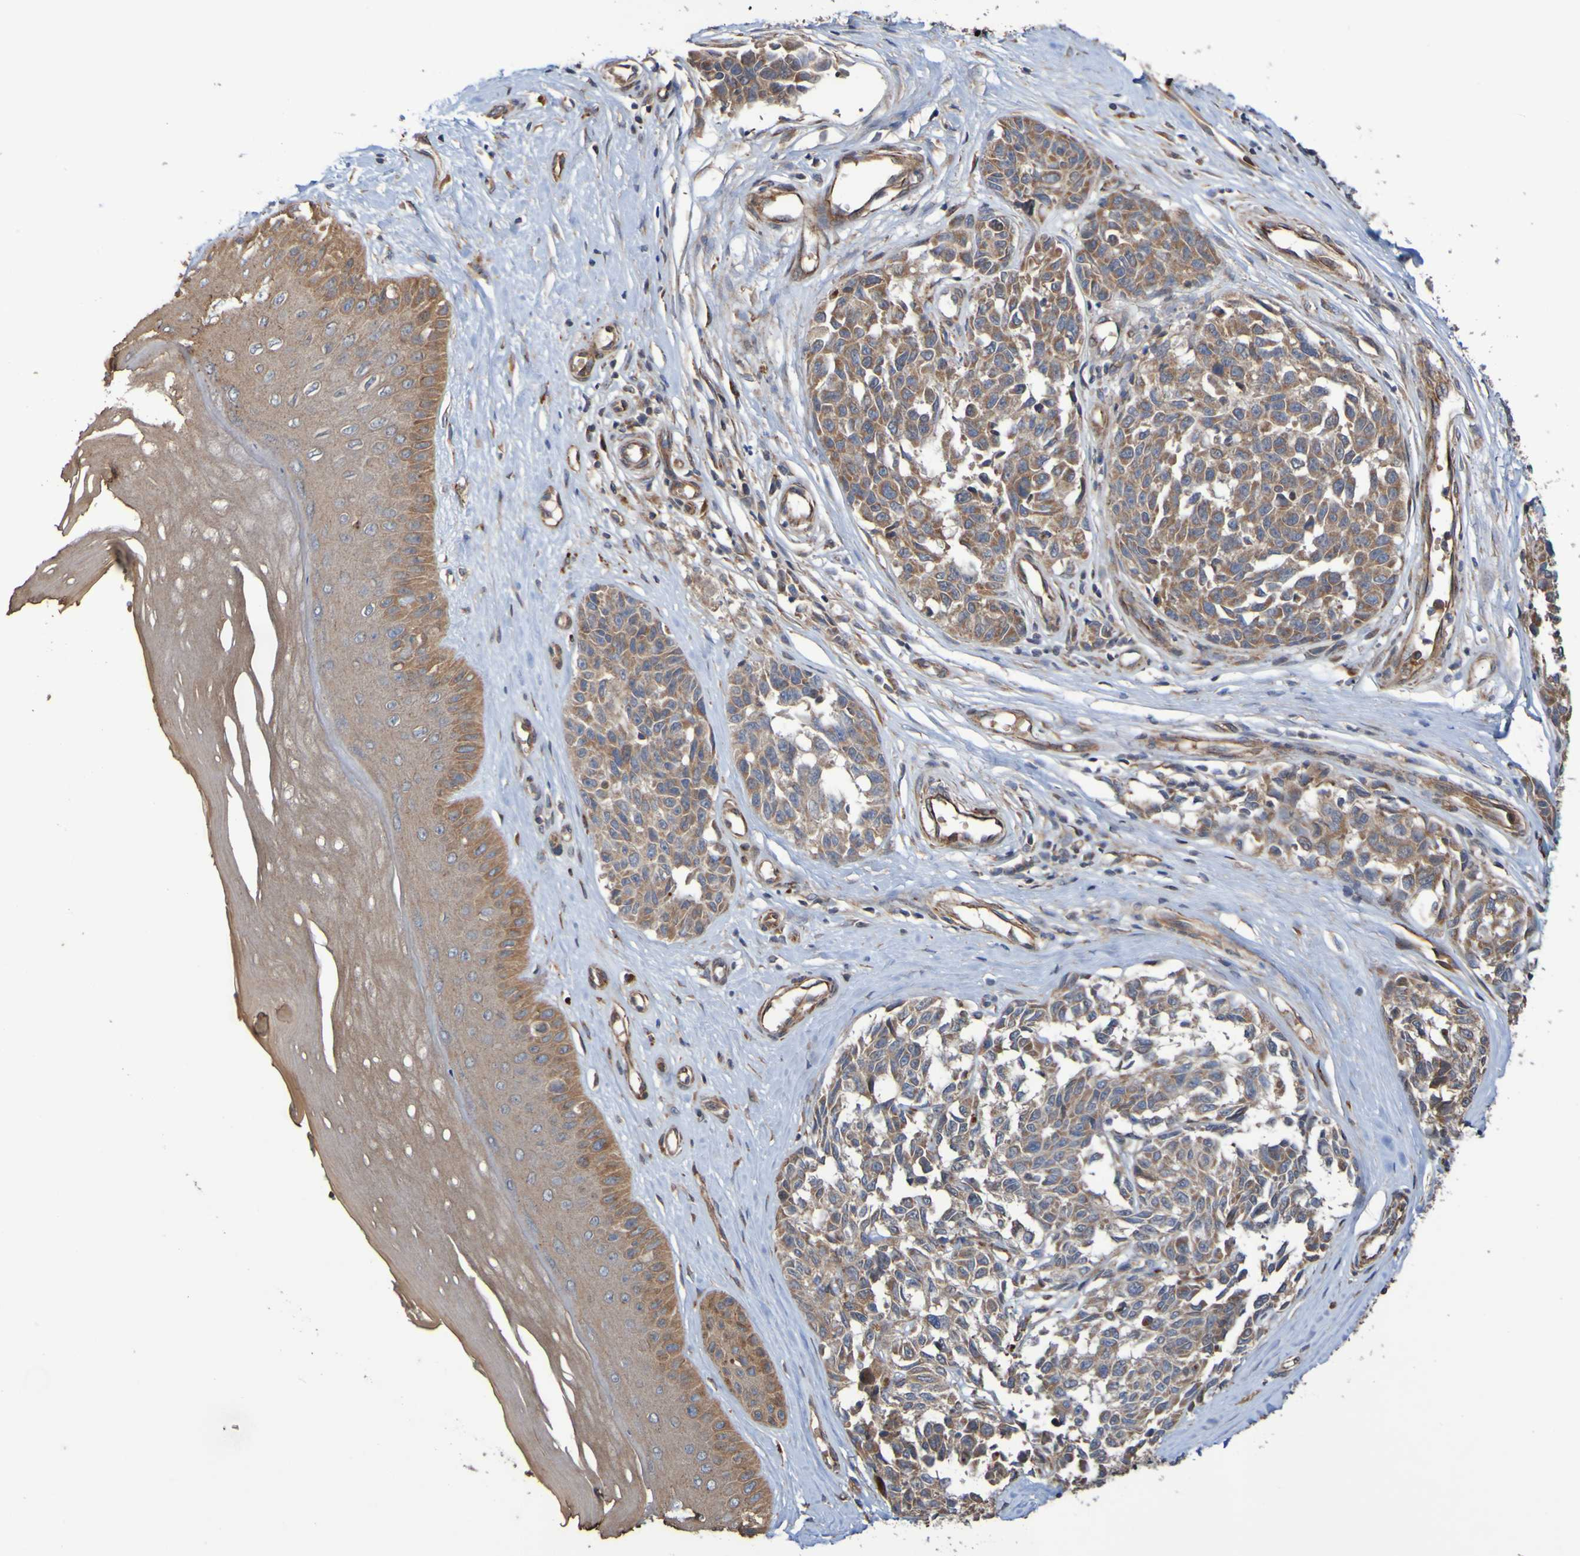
{"staining": {"intensity": "moderate", "quantity": ">75%", "location": "cytoplasmic/membranous"}, "tissue": "melanoma", "cell_type": "Tumor cells", "image_type": "cancer", "snomed": [{"axis": "morphology", "description": "Malignant melanoma, NOS"}, {"axis": "topography", "description": "Skin"}], "caption": "Brown immunohistochemical staining in human malignant melanoma displays moderate cytoplasmic/membranous expression in about >75% of tumor cells.", "gene": "UCN", "patient": {"sex": "female", "age": 64}}